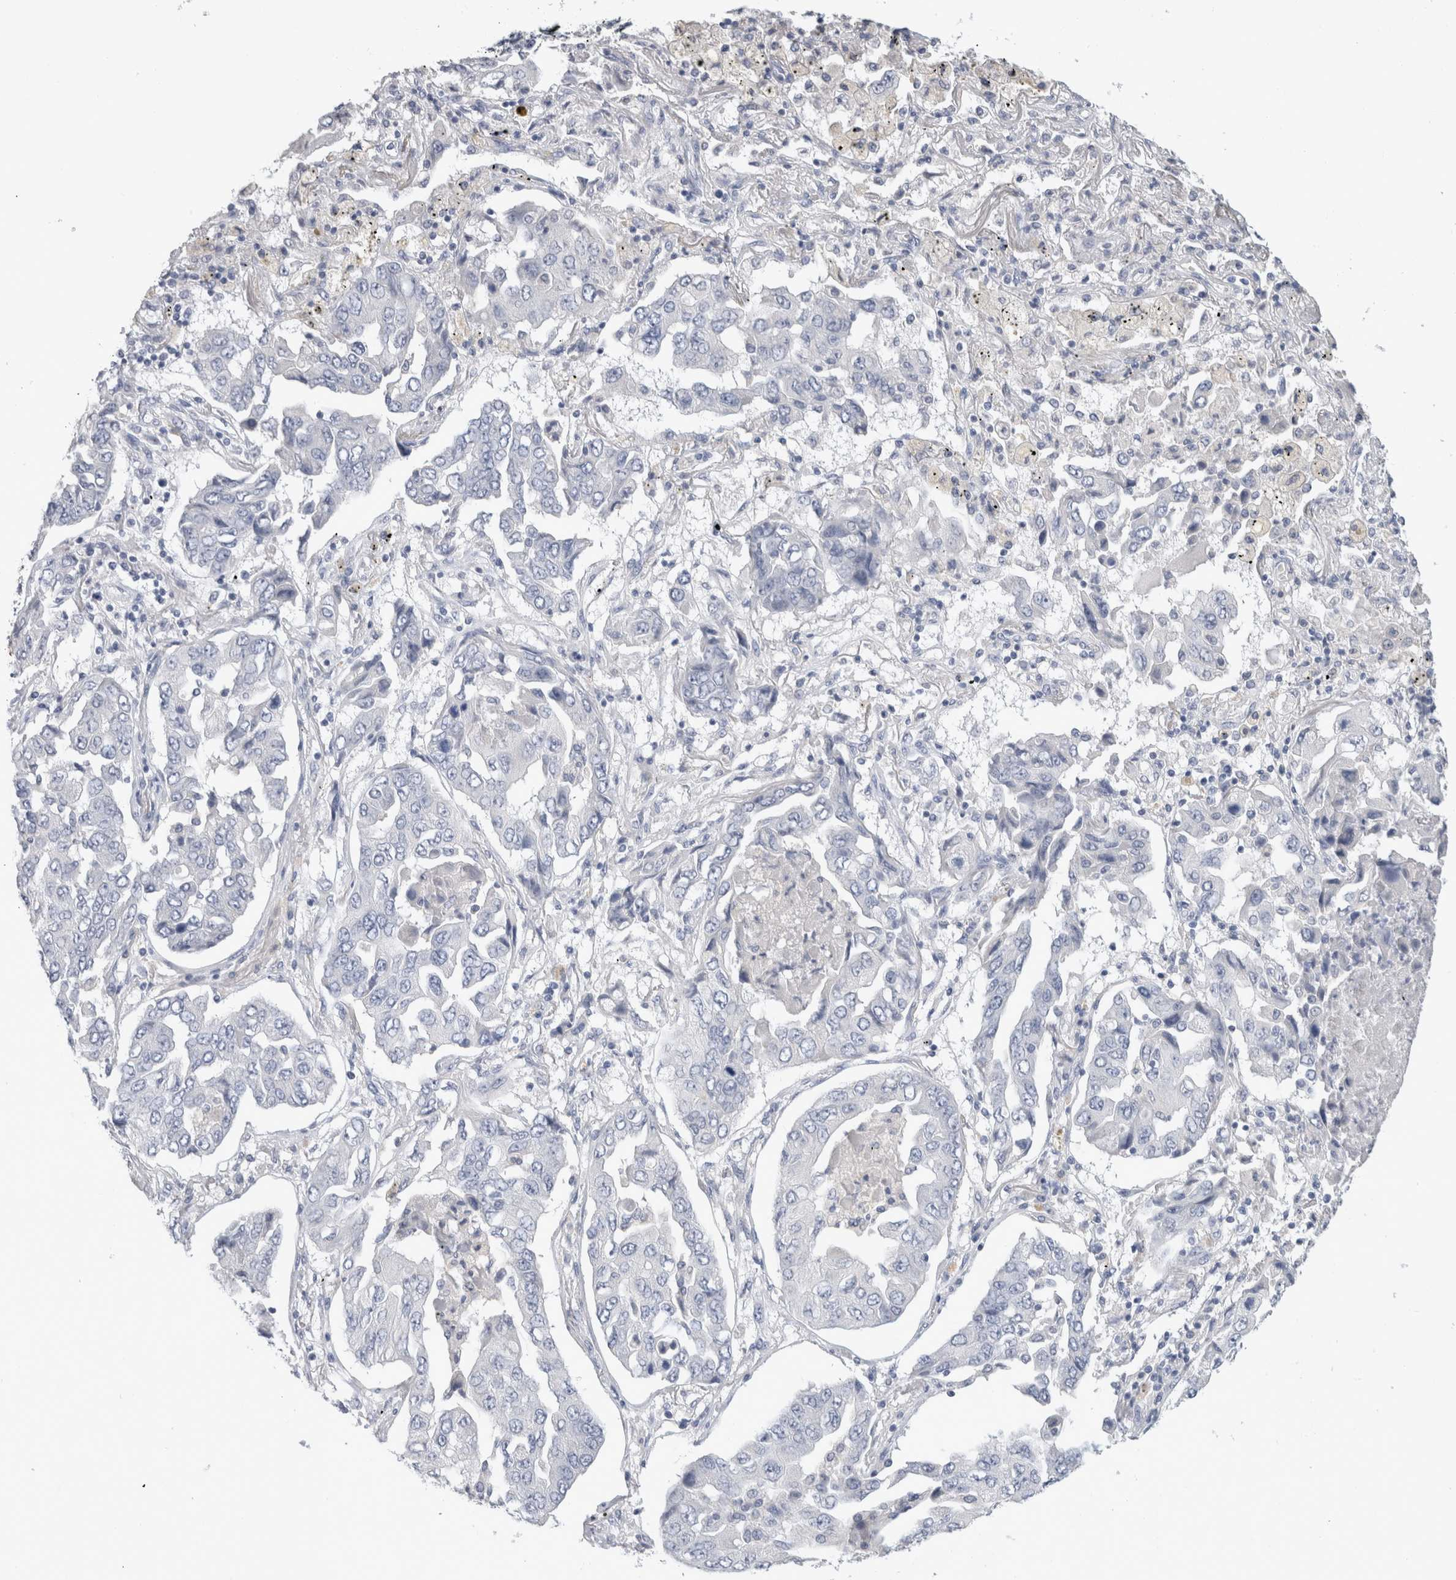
{"staining": {"intensity": "negative", "quantity": "none", "location": "none"}, "tissue": "lung cancer", "cell_type": "Tumor cells", "image_type": "cancer", "snomed": [{"axis": "morphology", "description": "Adenocarcinoma, NOS"}, {"axis": "topography", "description": "Lung"}], "caption": "Histopathology image shows no significant protein expression in tumor cells of lung cancer.", "gene": "BCAN", "patient": {"sex": "female", "age": 65}}